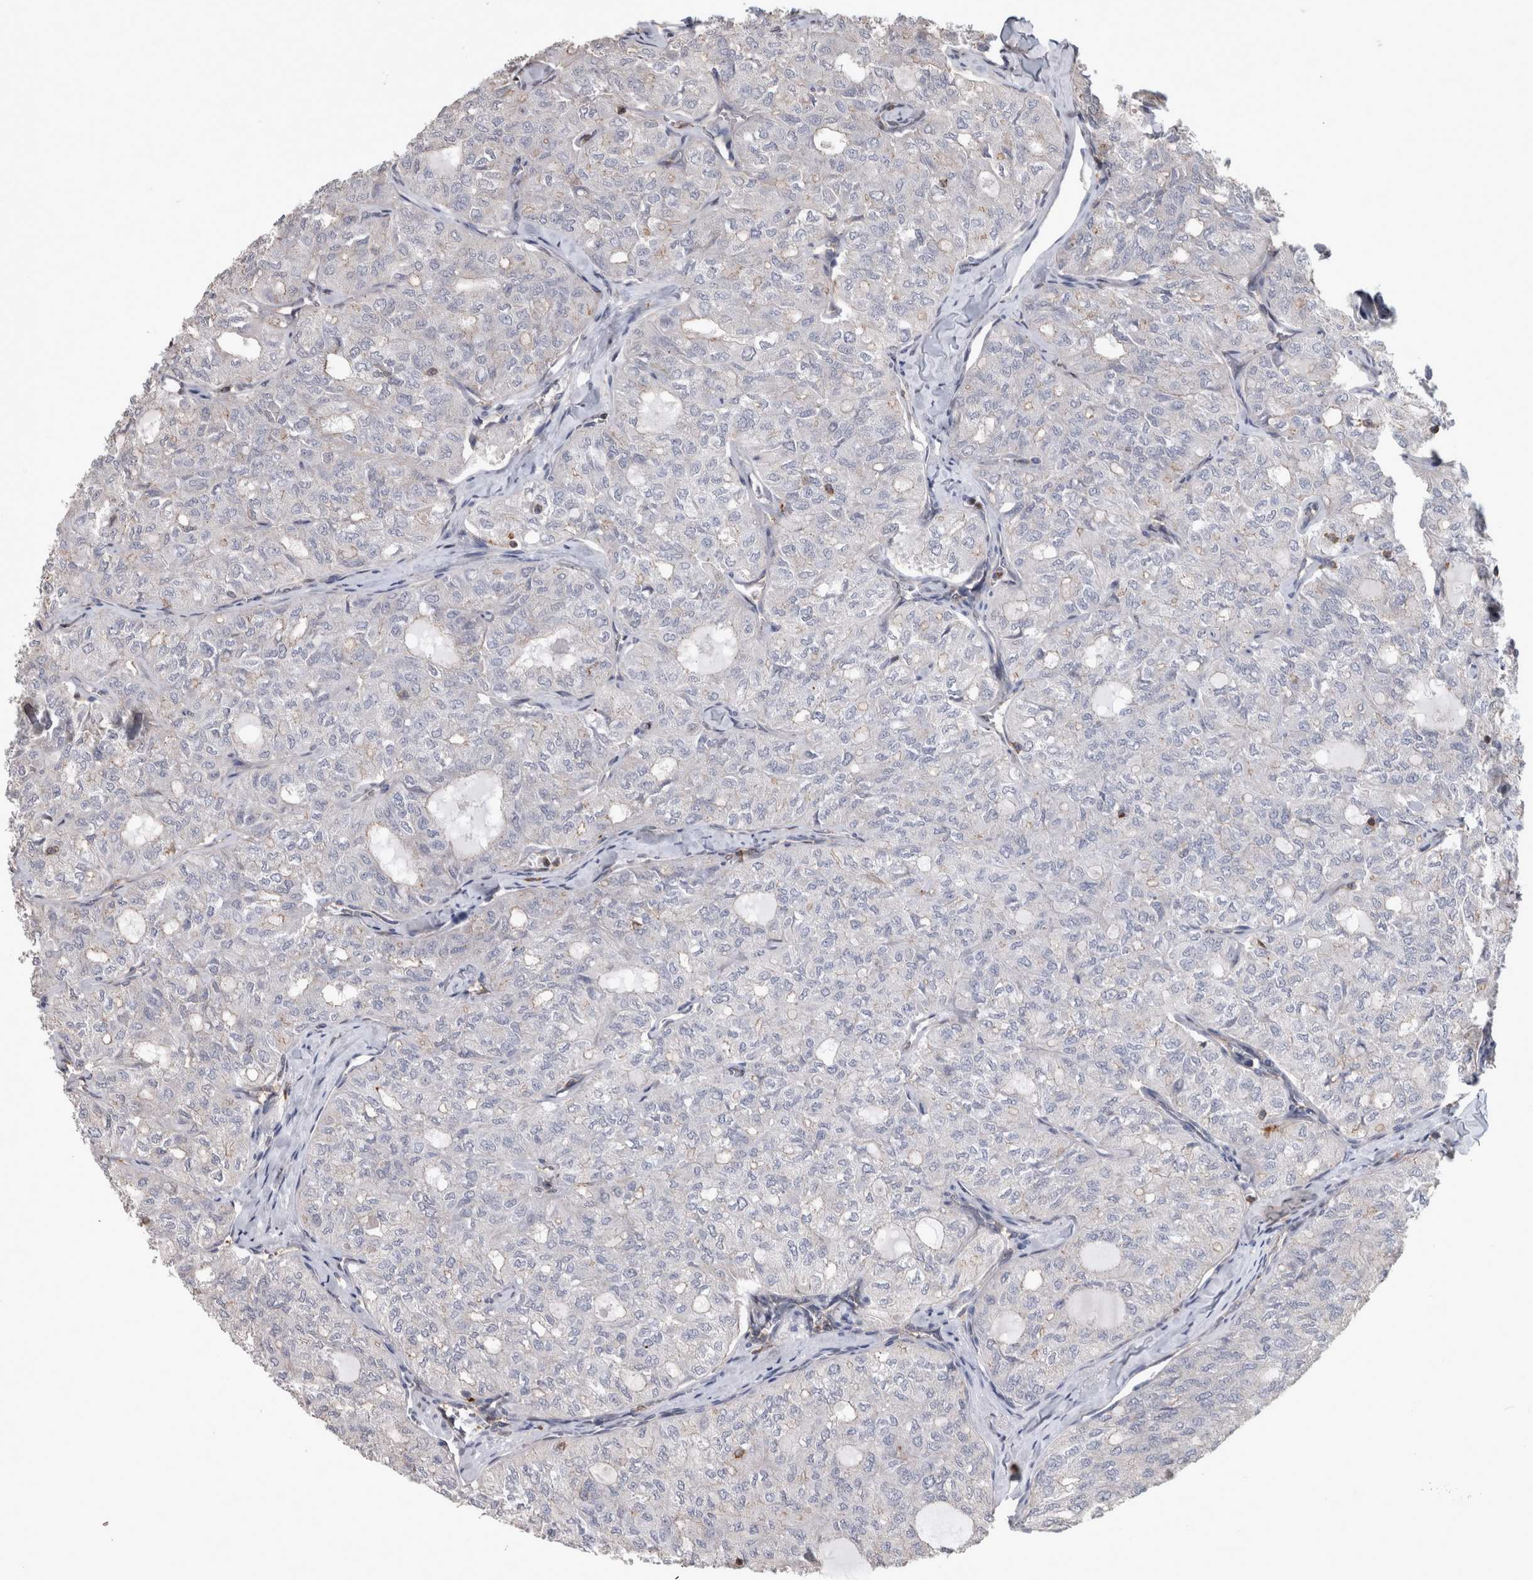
{"staining": {"intensity": "negative", "quantity": "none", "location": "none"}, "tissue": "thyroid cancer", "cell_type": "Tumor cells", "image_type": "cancer", "snomed": [{"axis": "morphology", "description": "Follicular adenoma carcinoma, NOS"}, {"axis": "topography", "description": "Thyroid gland"}], "caption": "High power microscopy photomicrograph of an immunohistochemistry (IHC) histopathology image of thyroid follicular adenoma carcinoma, revealing no significant positivity in tumor cells.", "gene": "SPATA48", "patient": {"sex": "male", "age": 75}}